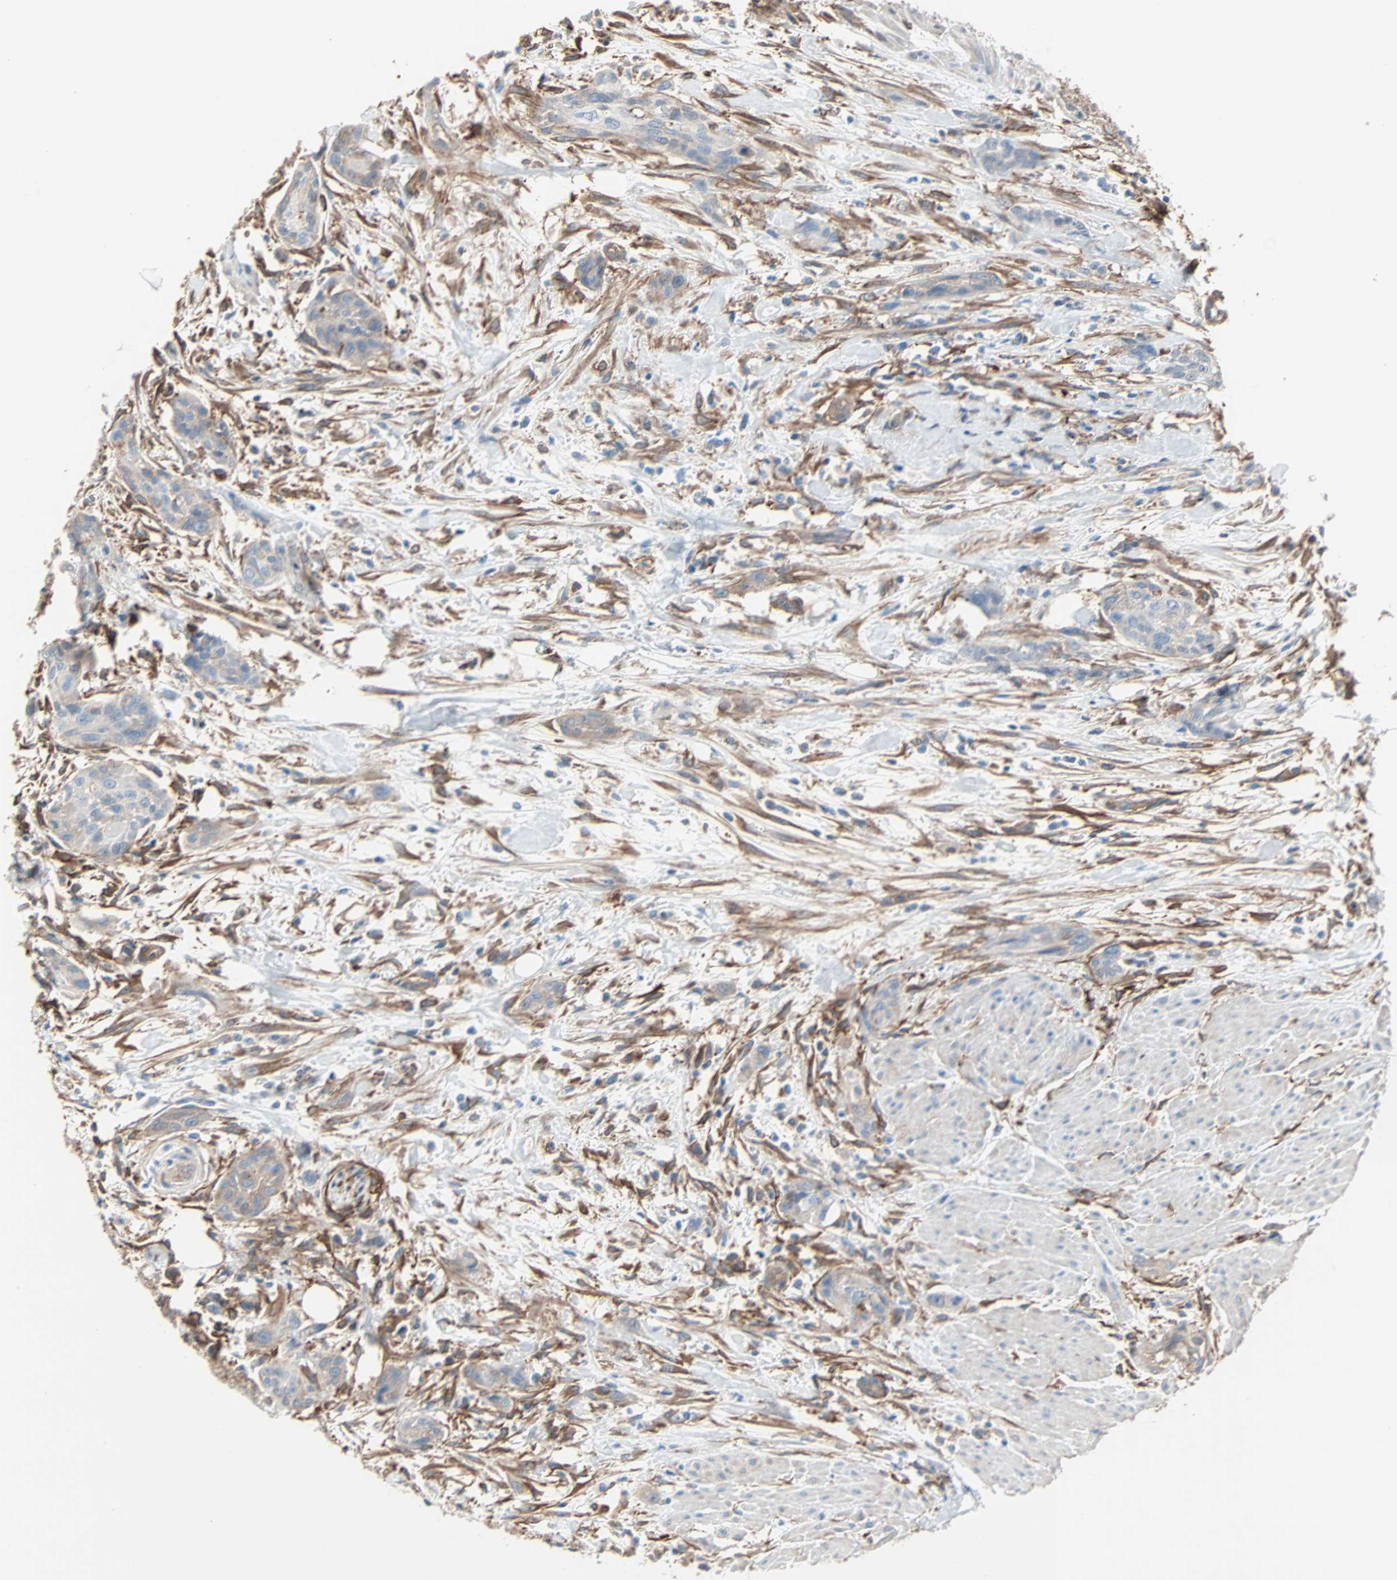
{"staining": {"intensity": "weak", "quantity": ">75%", "location": "cytoplasmic/membranous"}, "tissue": "urothelial cancer", "cell_type": "Tumor cells", "image_type": "cancer", "snomed": [{"axis": "morphology", "description": "Urothelial carcinoma, High grade"}, {"axis": "topography", "description": "Urinary bladder"}], "caption": "Immunohistochemistry (IHC) staining of high-grade urothelial carcinoma, which demonstrates low levels of weak cytoplasmic/membranous positivity in approximately >75% of tumor cells indicating weak cytoplasmic/membranous protein positivity. The staining was performed using DAB (brown) for protein detection and nuclei were counterstained in hematoxylin (blue).", "gene": "EPB41L2", "patient": {"sex": "male", "age": 35}}